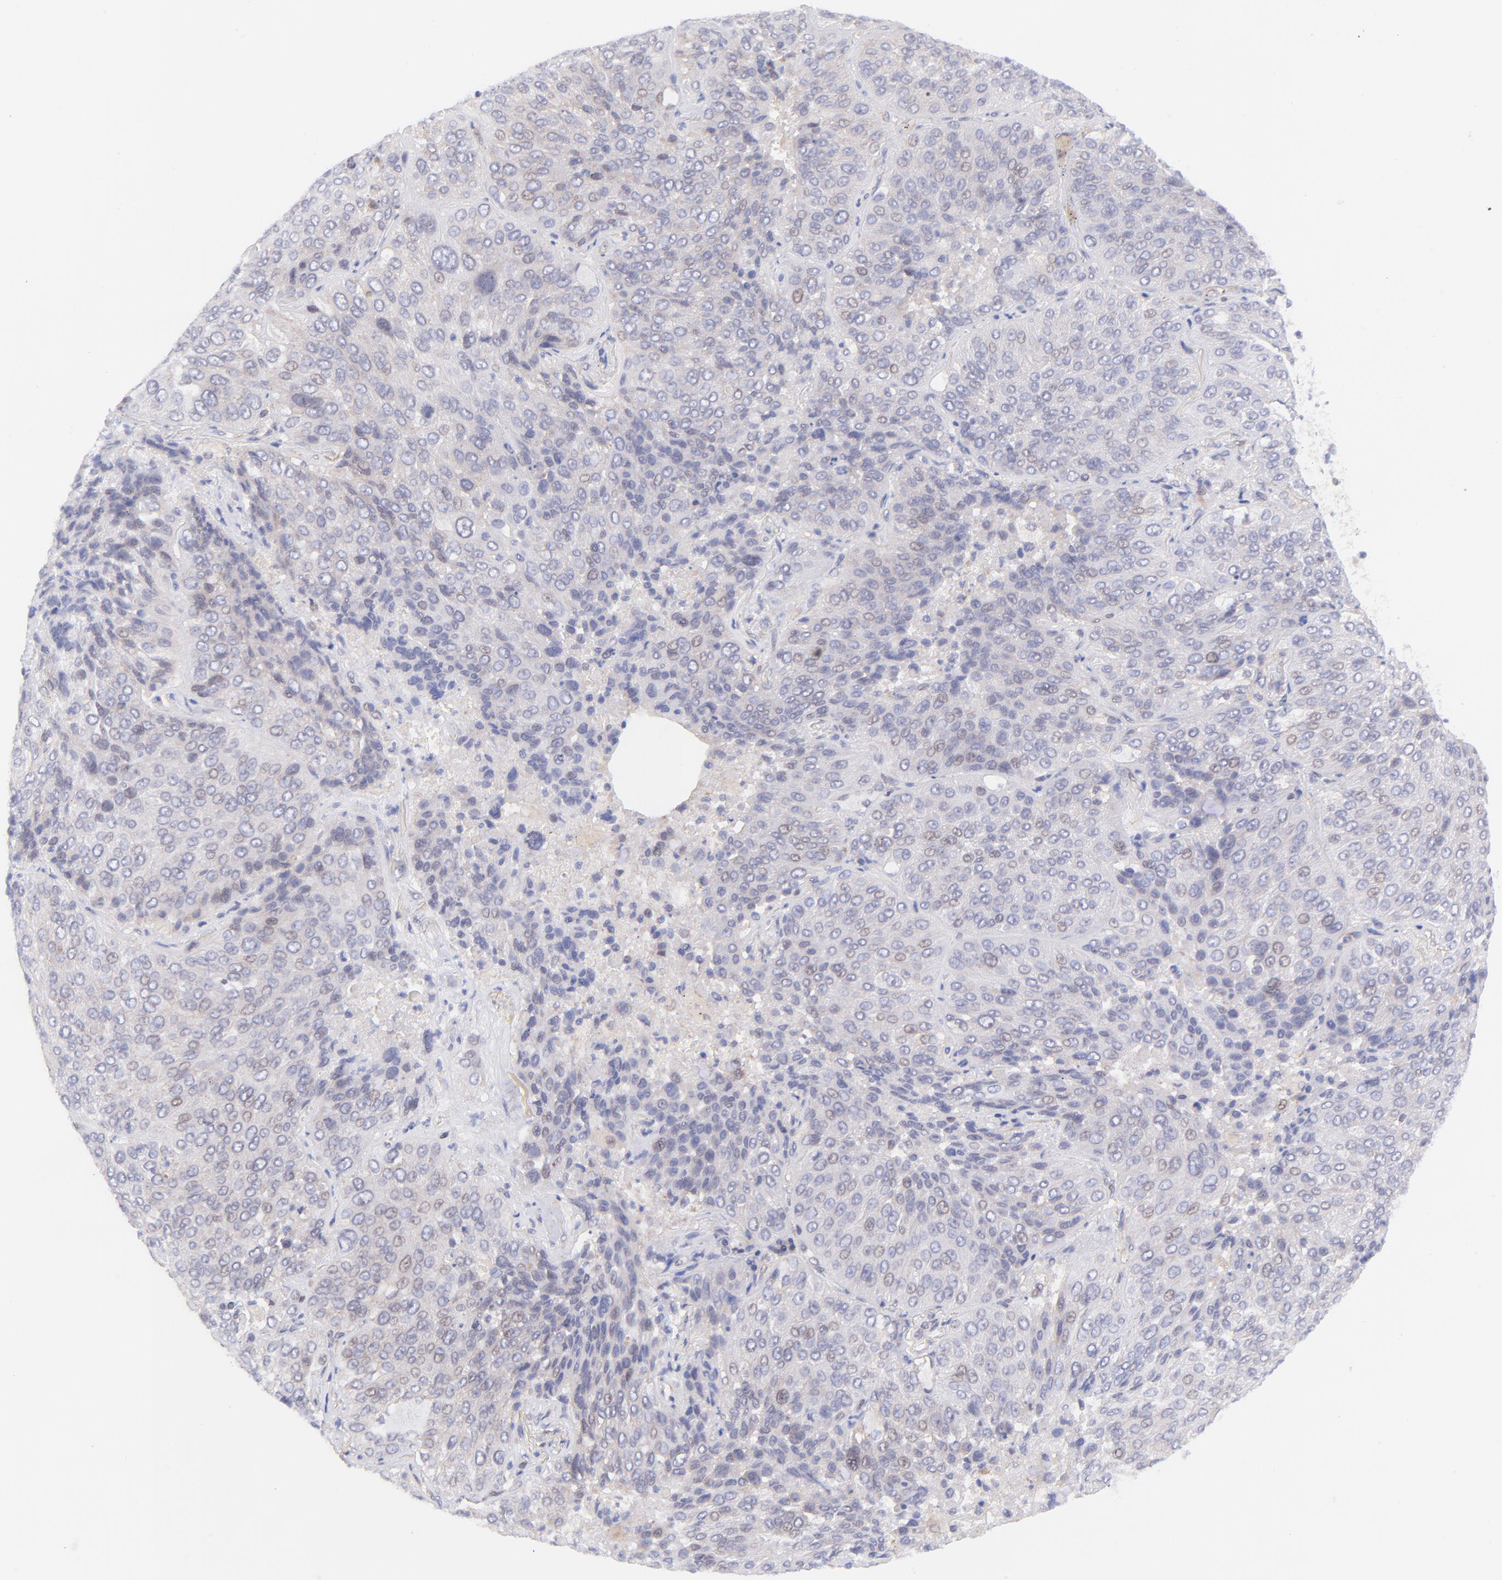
{"staining": {"intensity": "negative", "quantity": "none", "location": "none"}, "tissue": "lung cancer", "cell_type": "Tumor cells", "image_type": "cancer", "snomed": [{"axis": "morphology", "description": "Squamous cell carcinoma, NOS"}, {"axis": "topography", "description": "Lung"}], "caption": "DAB immunohistochemical staining of human squamous cell carcinoma (lung) exhibits no significant positivity in tumor cells.", "gene": "PBDC1", "patient": {"sex": "male", "age": 54}}